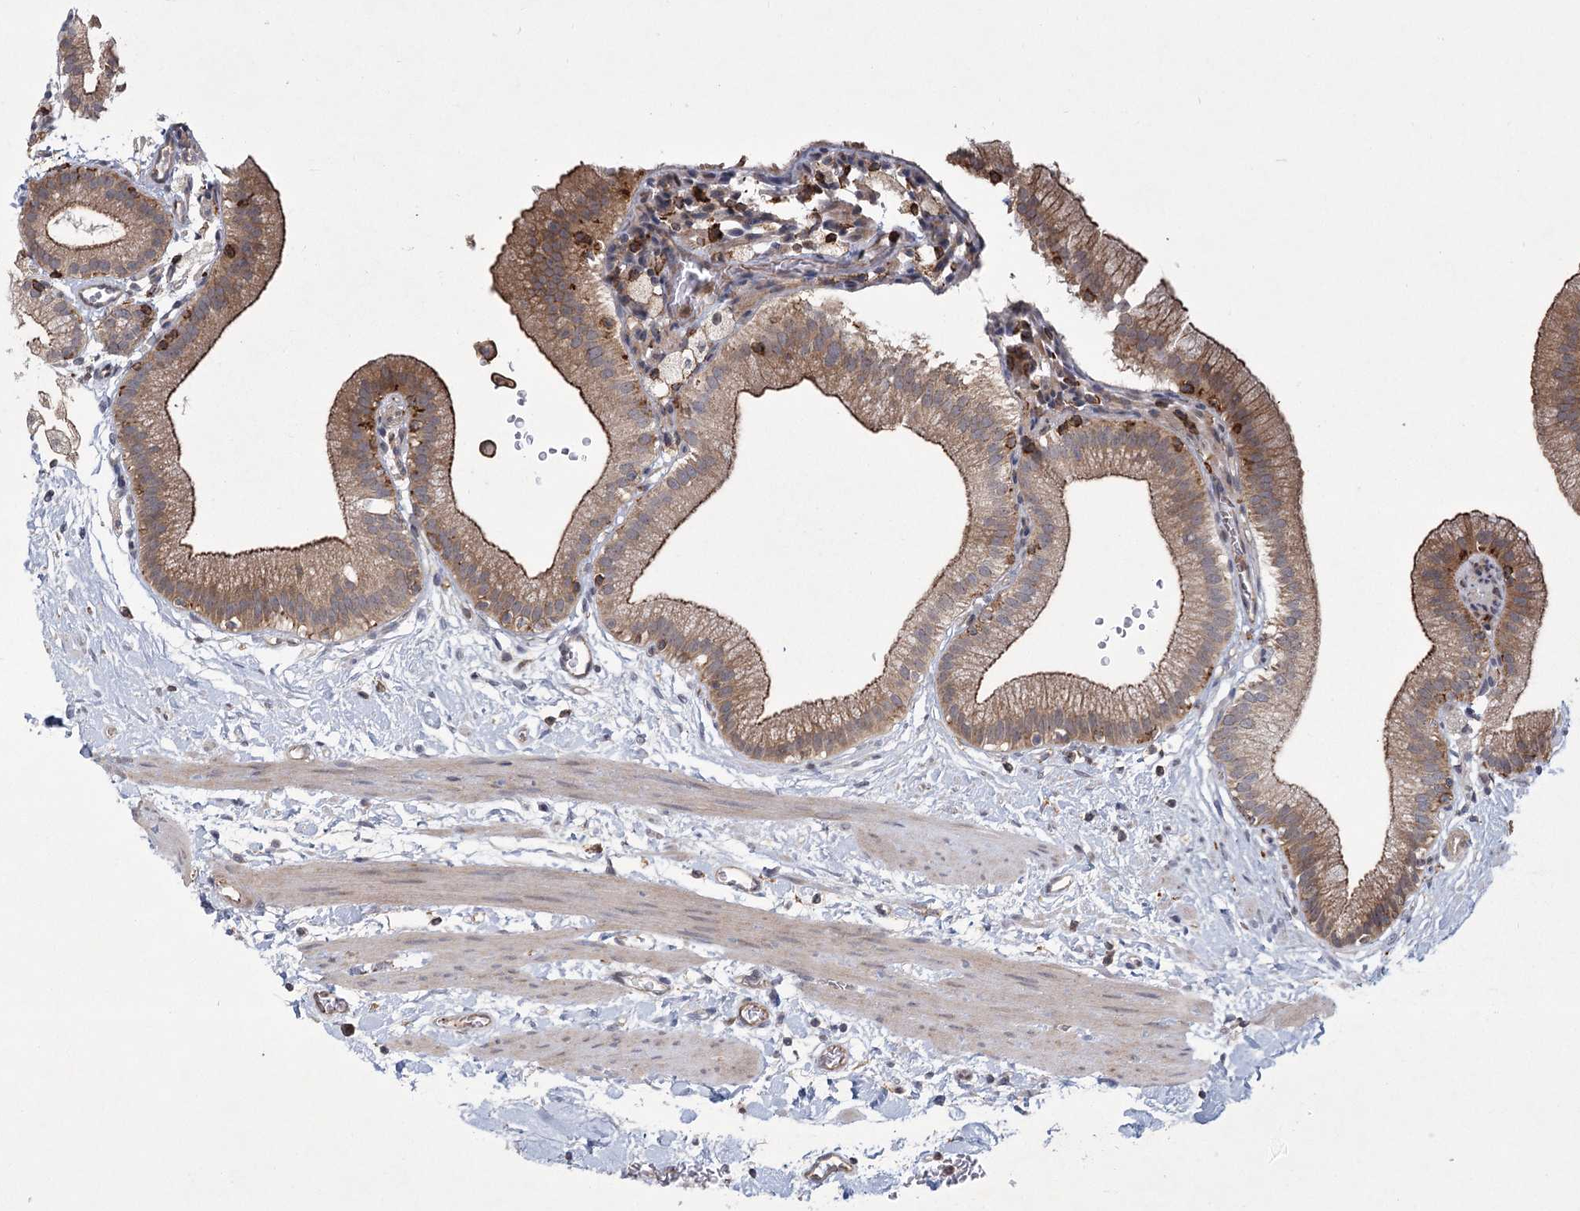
{"staining": {"intensity": "moderate", "quantity": ">75%", "location": "cytoplasmic/membranous"}, "tissue": "gallbladder", "cell_type": "Glandular cells", "image_type": "normal", "snomed": [{"axis": "morphology", "description": "Normal tissue, NOS"}, {"axis": "topography", "description": "Gallbladder"}], "caption": "Immunohistochemical staining of unremarkable gallbladder shows >75% levels of moderate cytoplasmic/membranous protein staining in about >75% of glandular cells.", "gene": "MEPE", "patient": {"sex": "male", "age": 55}}